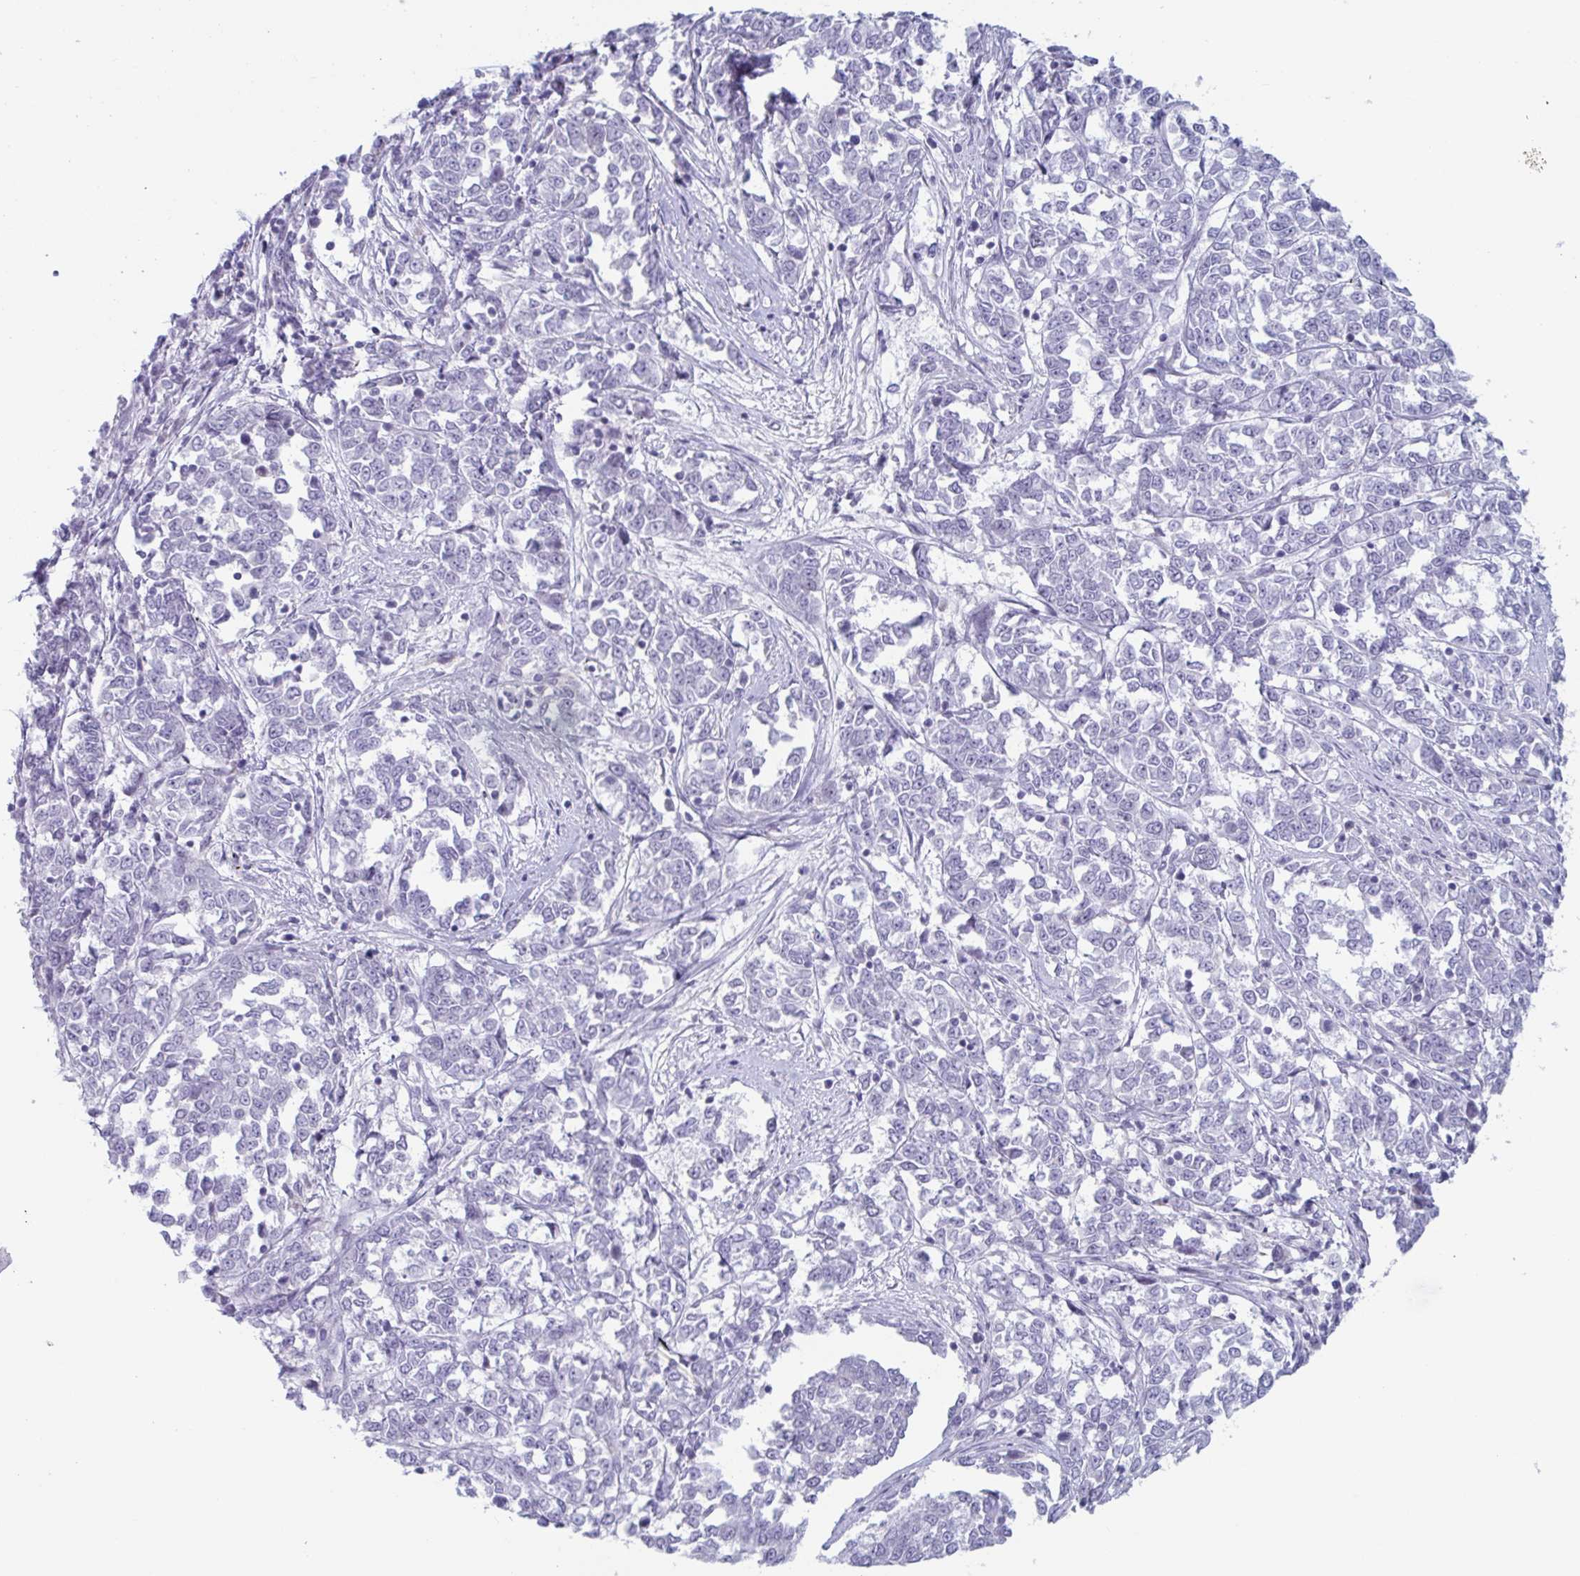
{"staining": {"intensity": "negative", "quantity": "none", "location": "none"}, "tissue": "melanoma", "cell_type": "Tumor cells", "image_type": "cancer", "snomed": [{"axis": "morphology", "description": "Malignant melanoma, NOS"}, {"axis": "topography", "description": "Skin"}], "caption": "IHC photomicrograph of melanoma stained for a protein (brown), which demonstrates no staining in tumor cells.", "gene": "CYP4F11", "patient": {"sex": "female", "age": 72}}